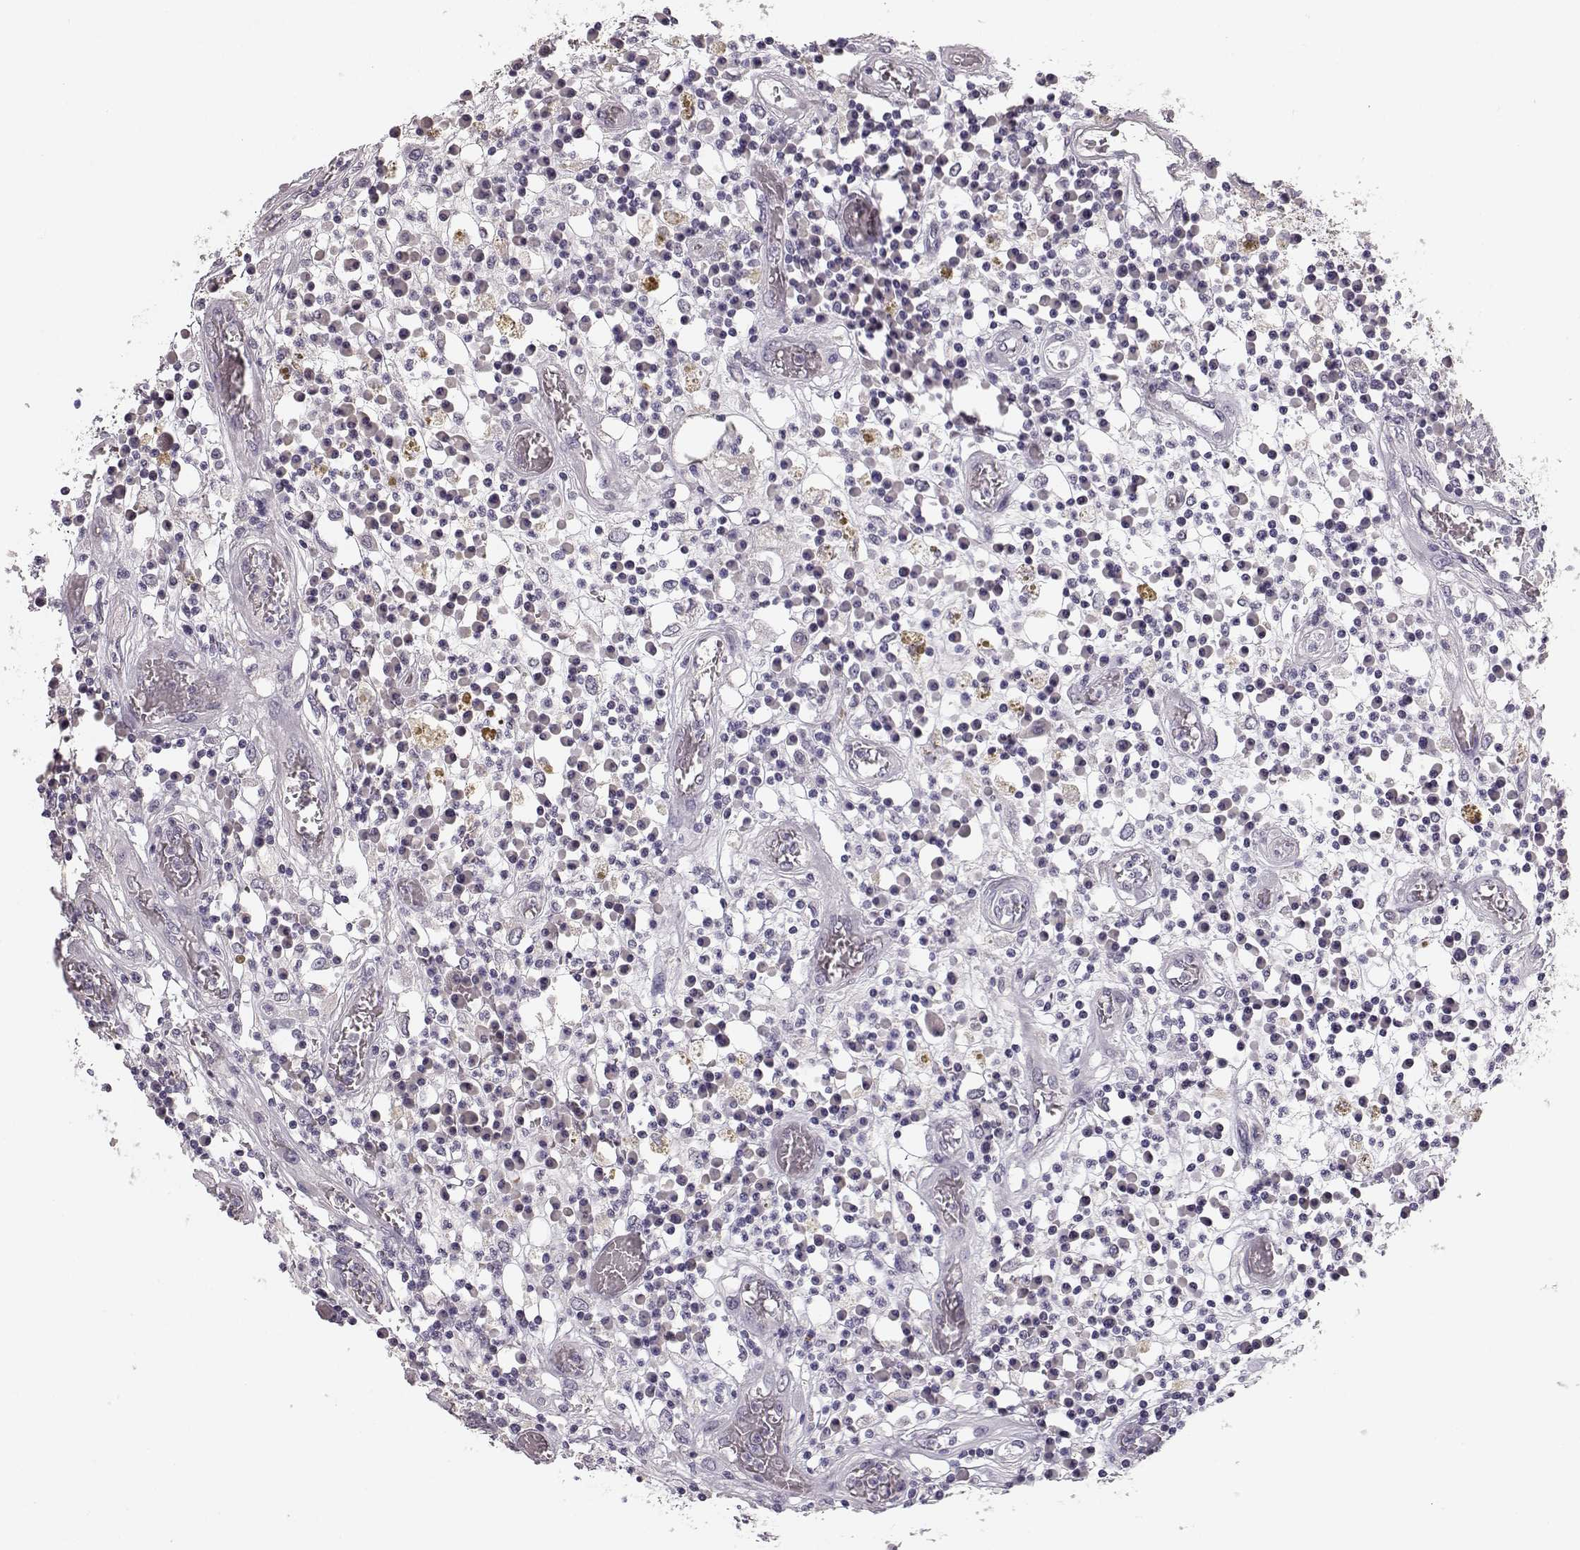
{"staining": {"intensity": "negative", "quantity": "none", "location": "none"}, "tissue": "colorectal cancer", "cell_type": "Tumor cells", "image_type": "cancer", "snomed": [{"axis": "morphology", "description": "Adenocarcinoma, NOS"}, {"axis": "topography", "description": "Rectum"}], "caption": "Tumor cells show no significant protein staining in colorectal adenocarcinoma.", "gene": "BFSP2", "patient": {"sex": "male", "age": 54}}